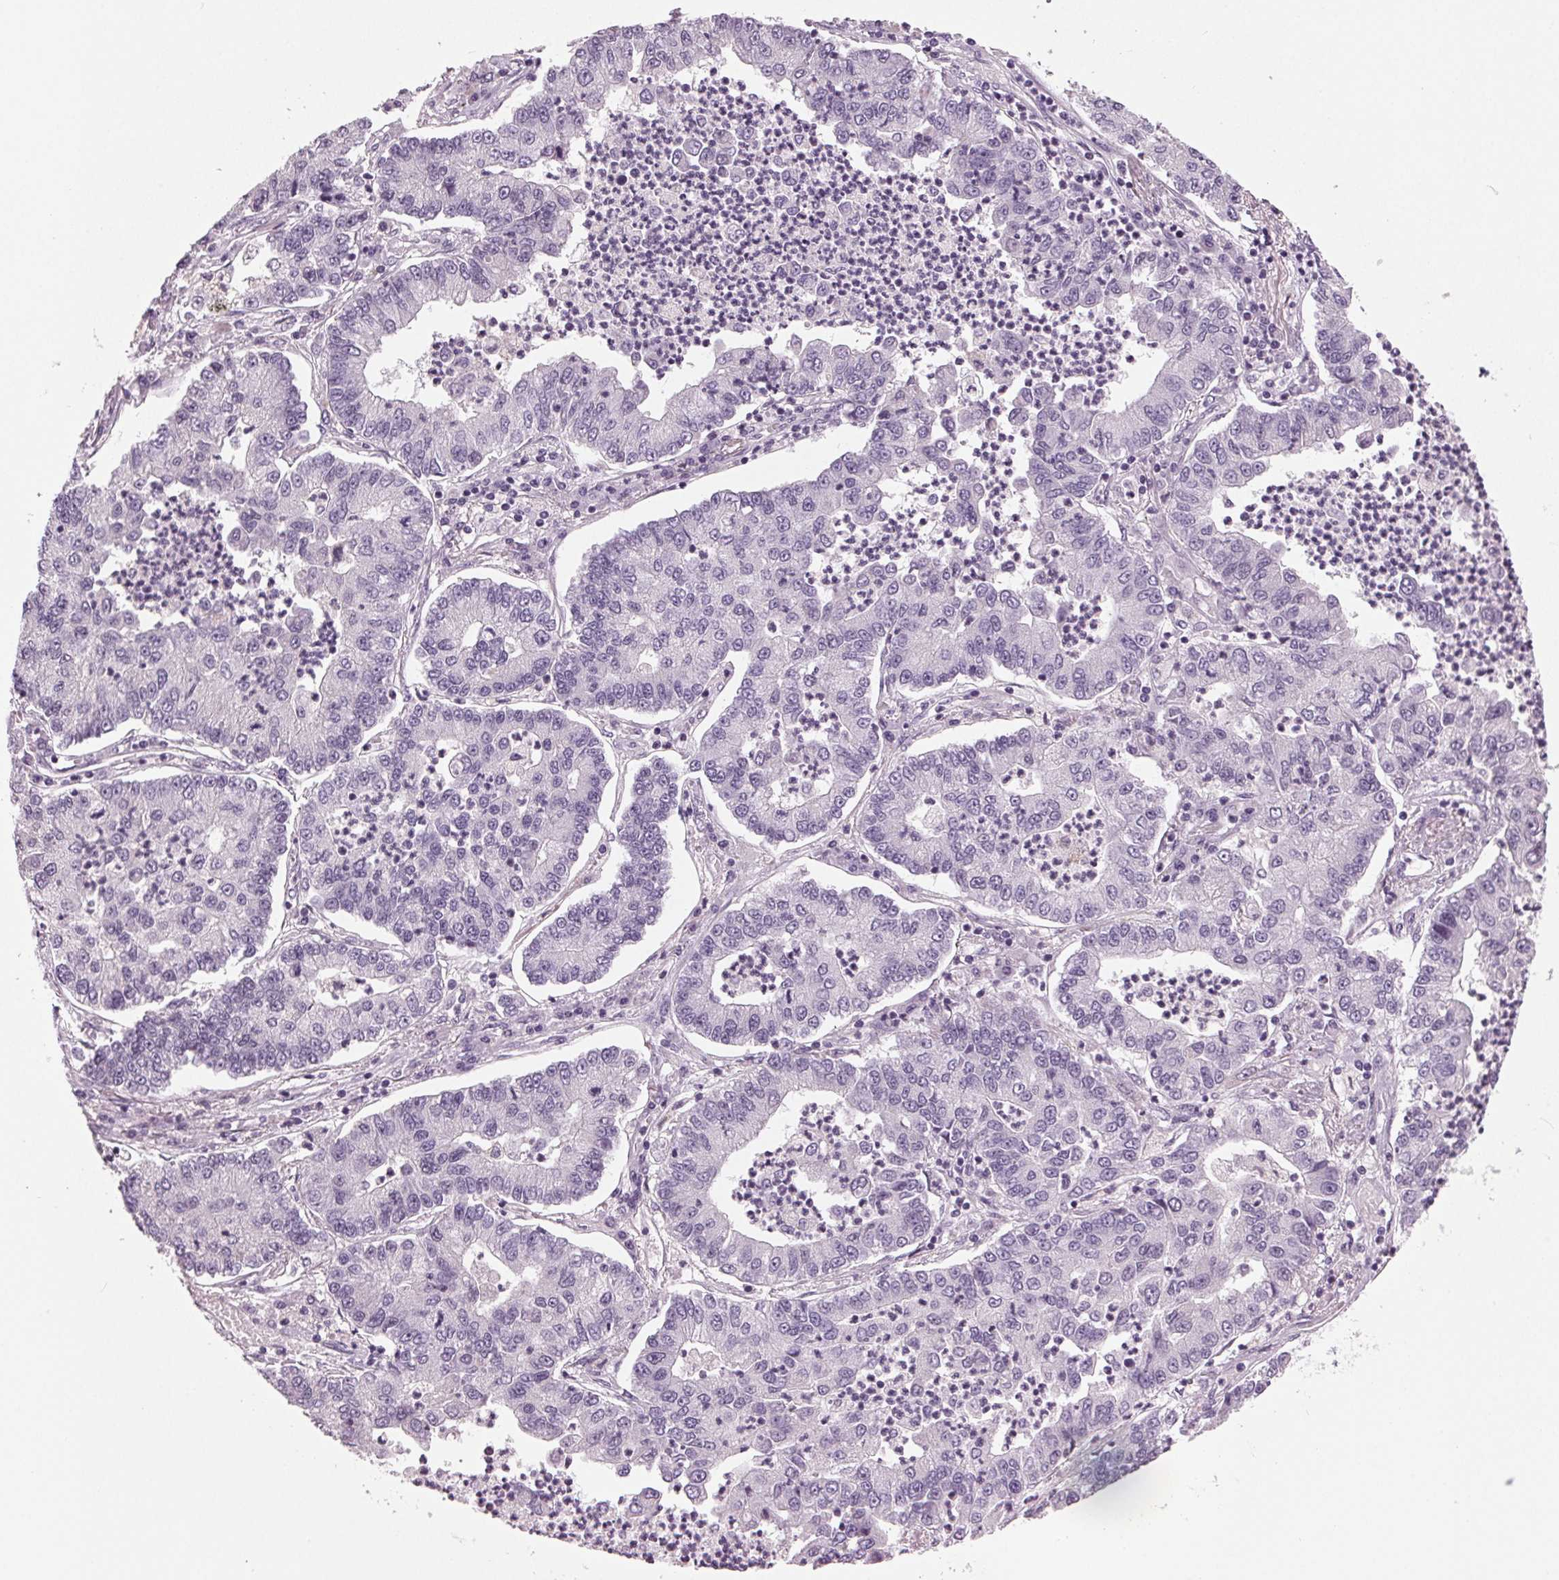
{"staining": {"intensity": "negative", "quantity": "none", "location": "none"}, "tissue": "lung cancer", "cell_type": "Tumor cells", "image_type": "cancer", "snomed": [{"axis": "morphology", "description": "Adenocarcinoma, NOS"}, {"axis": "topography", "description": "Lung"}], "caption": "This photomicrograph is of lung cancer (adenocarcinoma) stained with immunohistochemistry to label a protein in brown with the nuclei are counter-stained blue. There is no staining in tumor cells.", "gene": "DNAH12", "patient": {"sex": "female", "age": 57}}